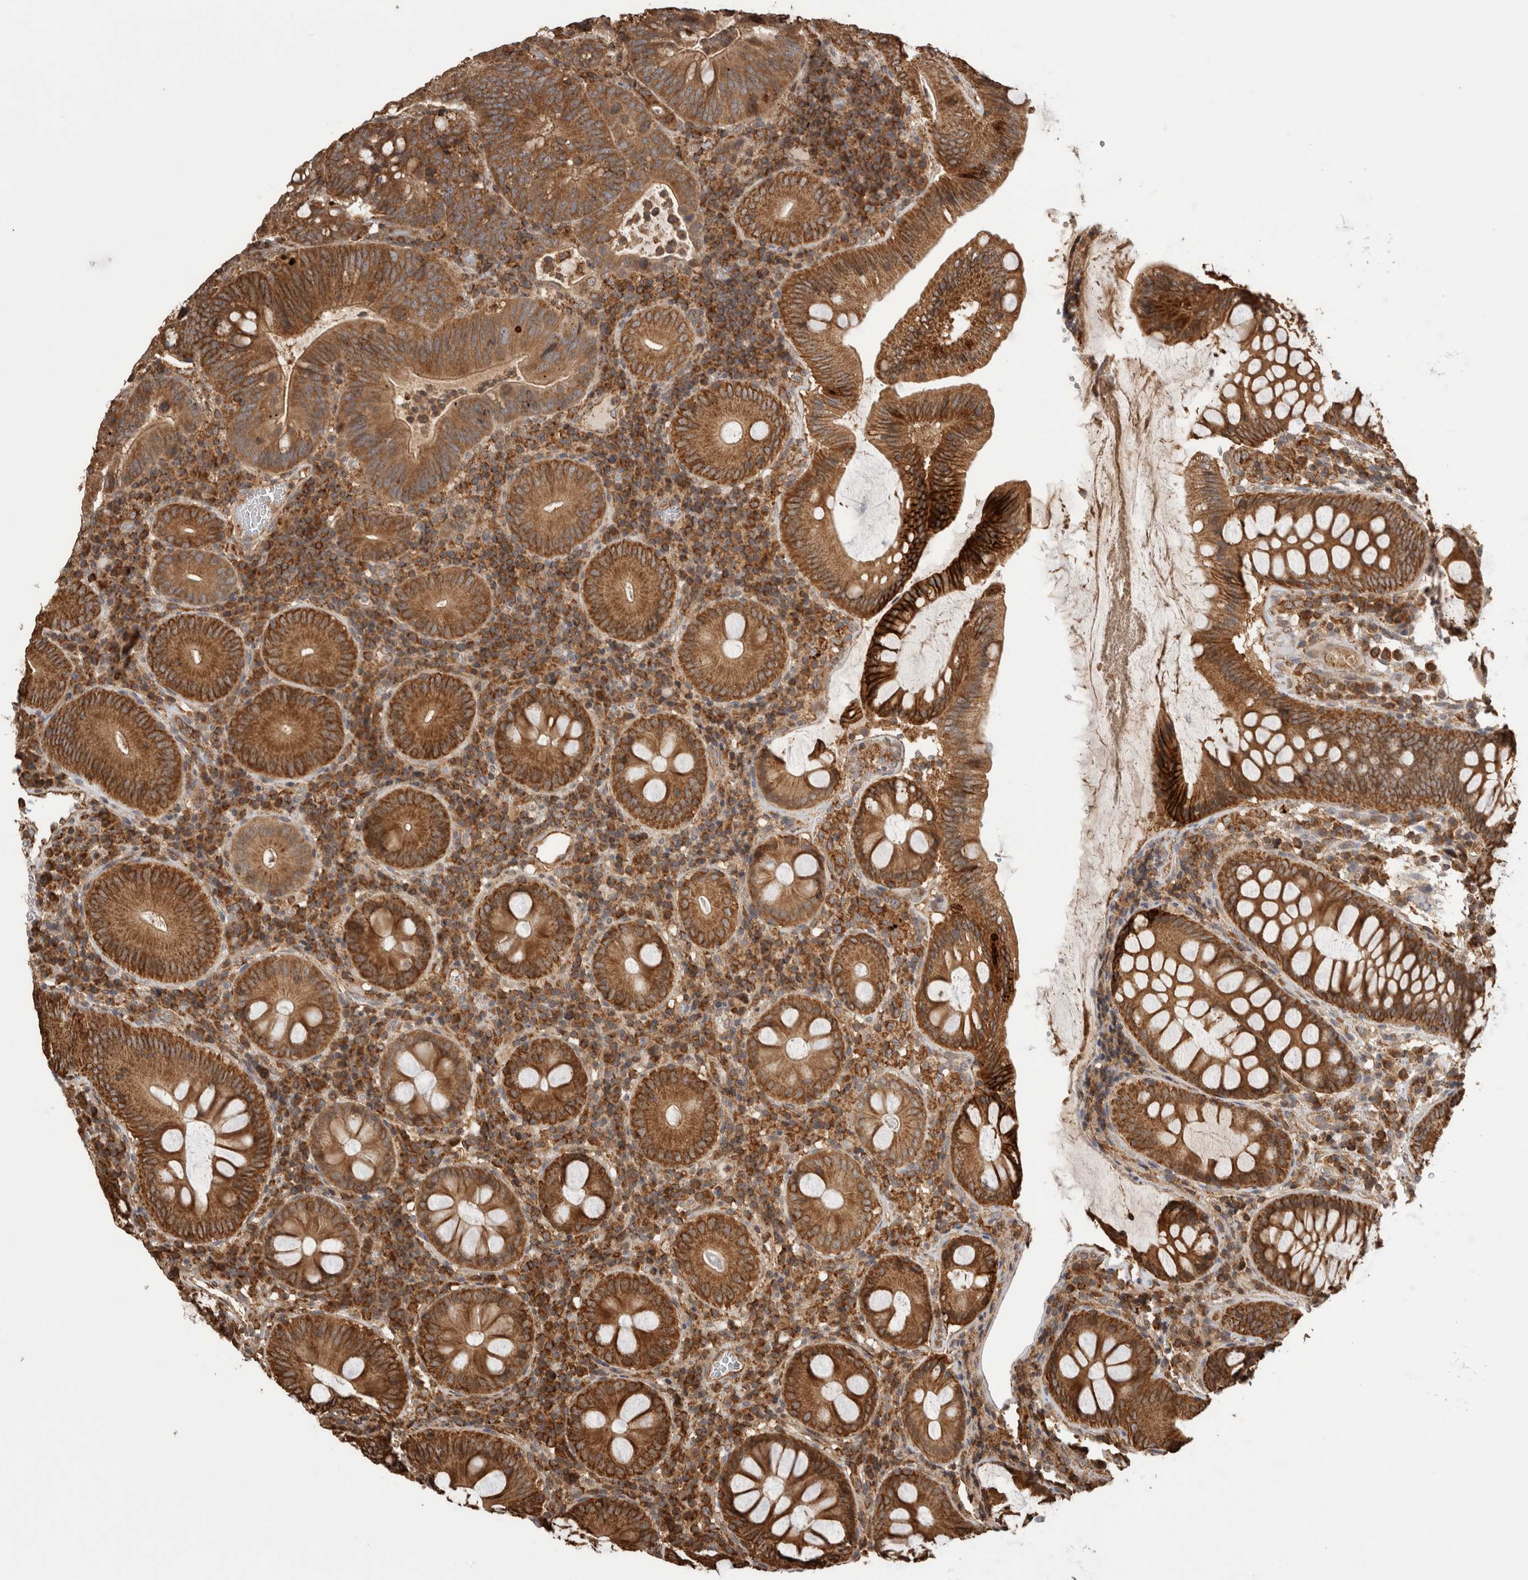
{"staining": {"intensity": "strong", "quantity": ">75%", "location": "cytoplasmic/membranous"}, "tissue": "colorectal cancer", "cell_type": "Tumor cells", "image_type": "cancer", "snomed": [{"axis": "morphology", "description": "Adenocarcinoma, NOS"}, {"axis": "topography", "description": "Colon"}], "caption": "High-power microscopy captured an immunohistochemistry (IHC) histopathology image of colorectal adenocarcinoma, revealing strong cytoplasmic/membranous staining in about >75% of tumor cells.", "gene": "IMMP2L", "patient": {"sex": "female", "age": 66}}